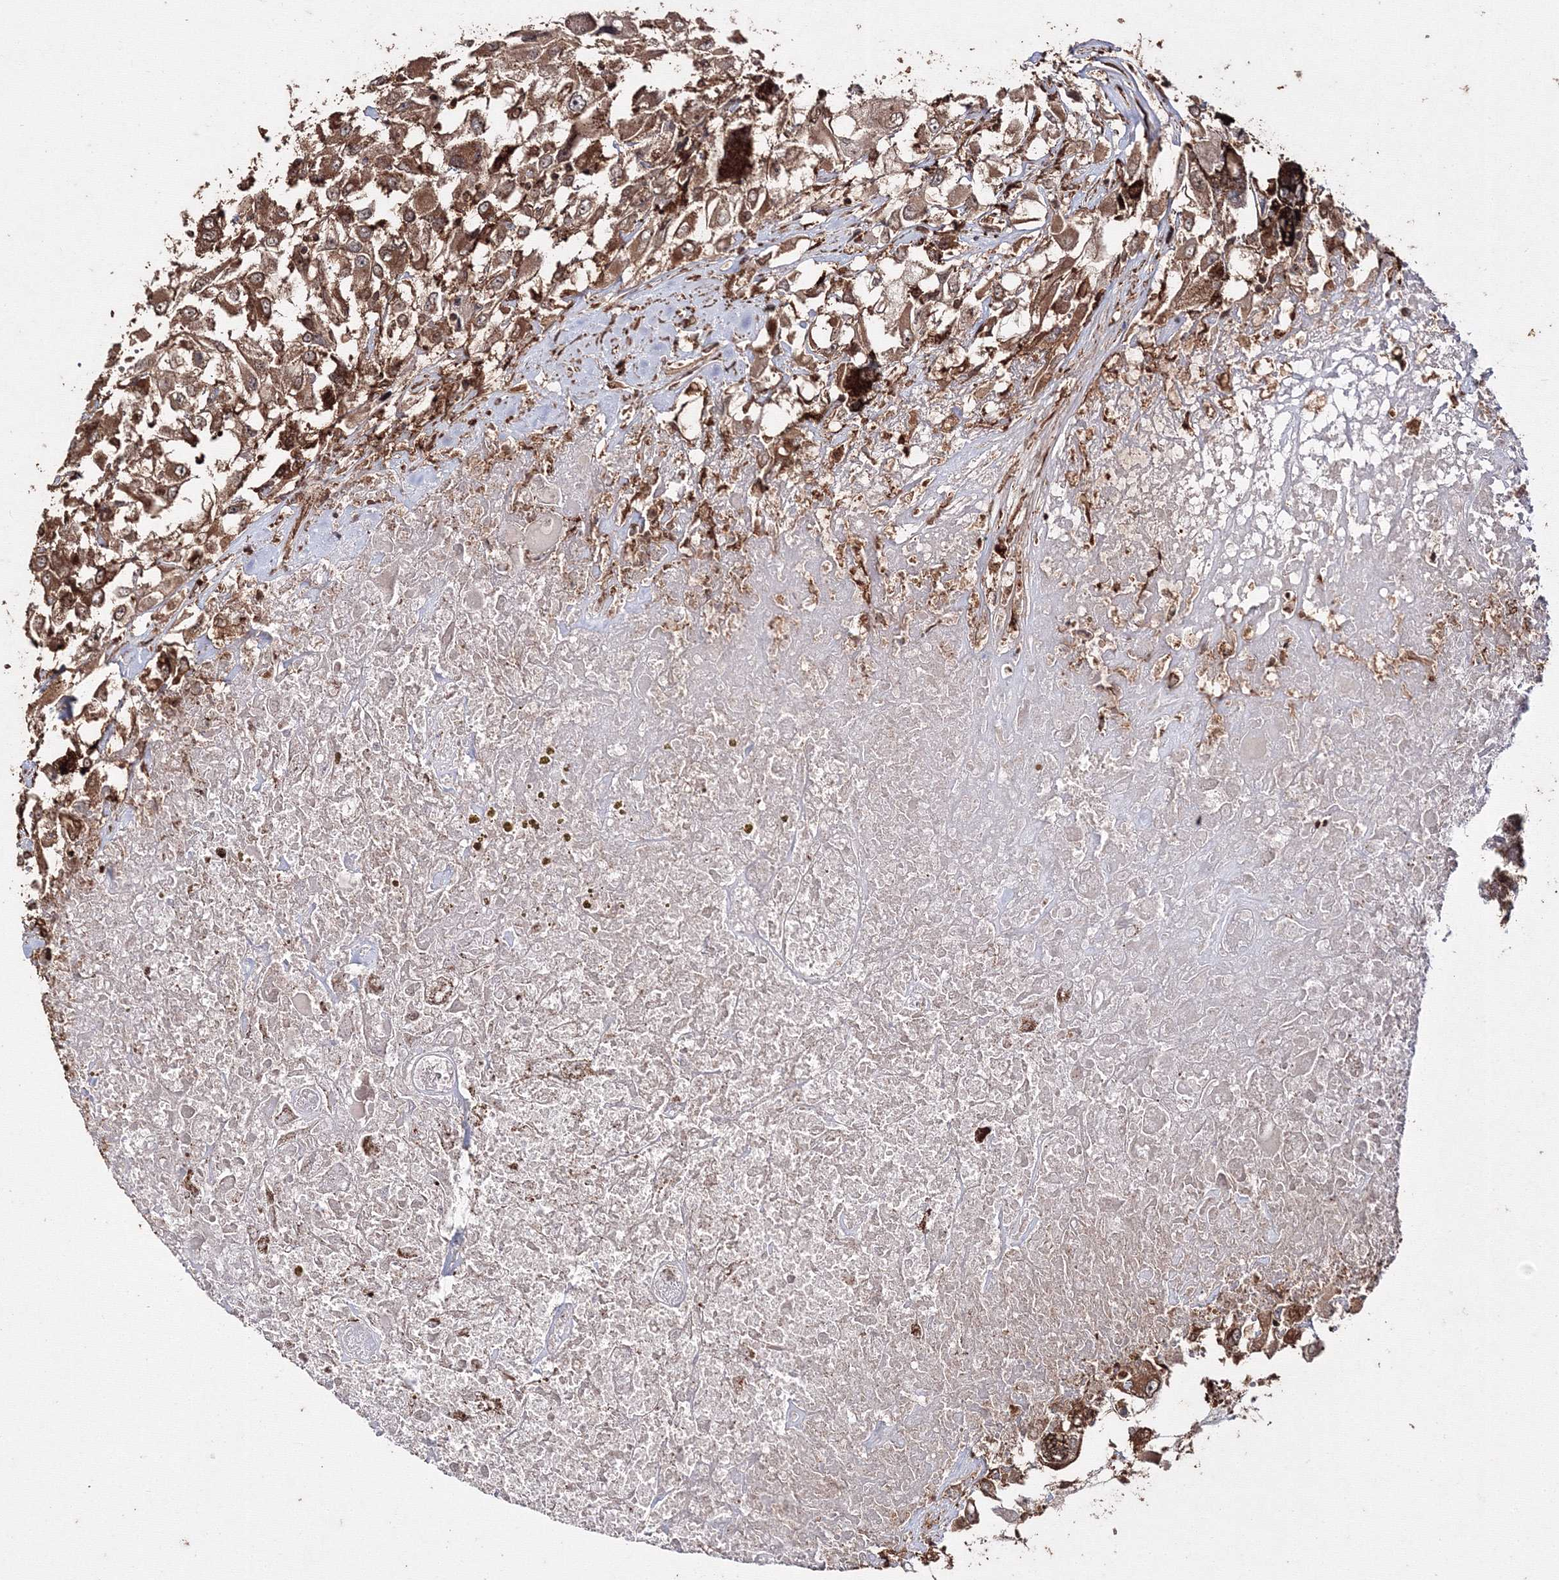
{"staining": {"intensity": "moderate", "quantity": ">75%", "location": "cytoplasmic/membranous"}, "tissue": "renal cancer", "cell_type": "Tumor cells", "image_type": "cancer", "snomed": [{"axis": "morphology", "description": "Adenocarcinoma, NOS"}, {"axis": "topography", "description": "Kidney"}], "caption": "Protein analysis of renal cancer (adenocarcinoma) tissue demonstrates moderate cytoplasmic/membranous staining in about >75% of tumor cells.", "gene": "DDO", "patient": {"sex": "female", "age": 52}}